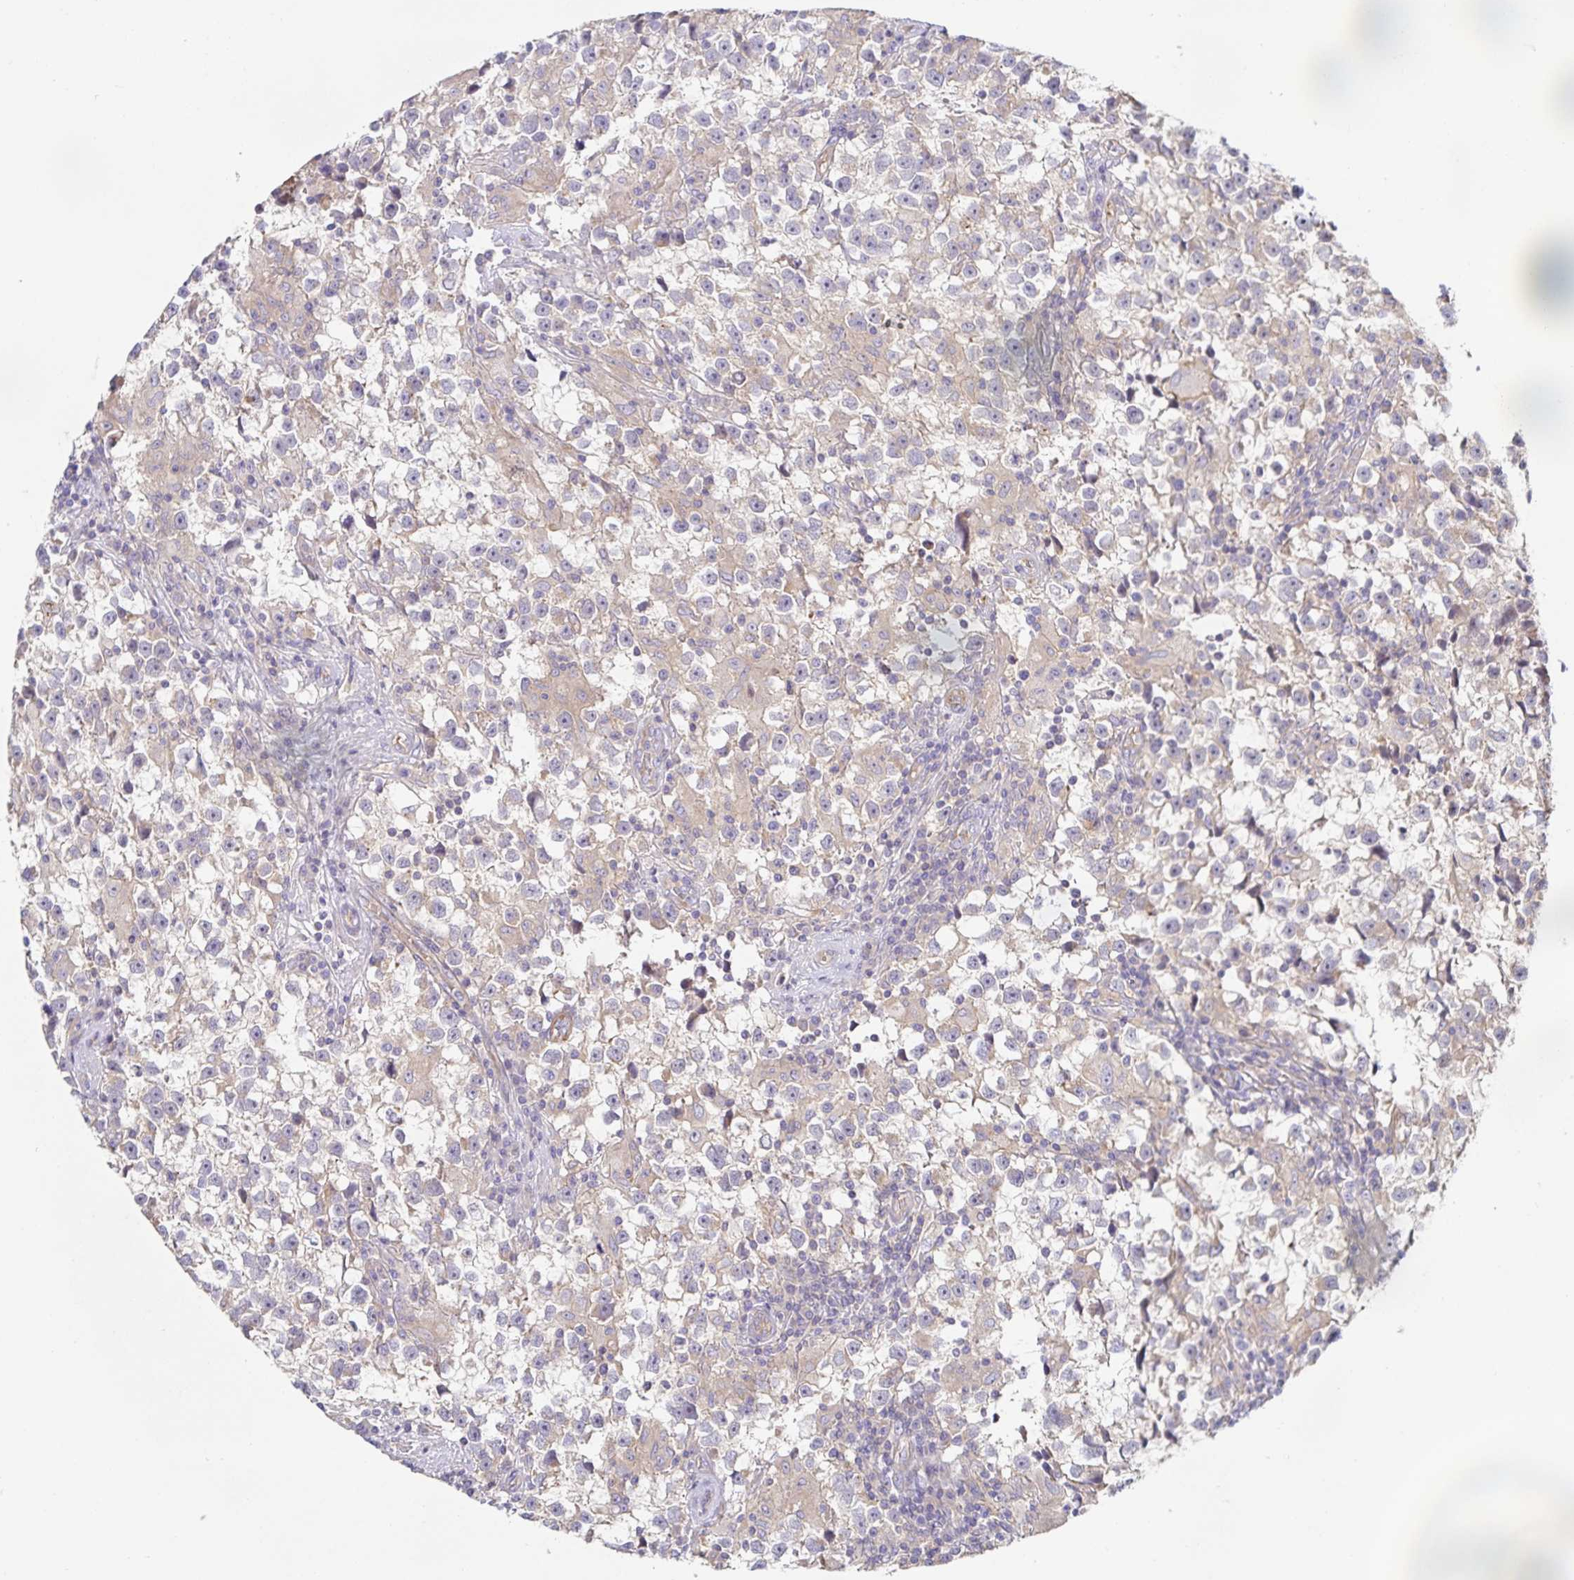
{"staining": {"intensity": "negative", "quantity": "none", "location": "none"}, "tissue": "testis cancer", "cell_type": "Tumor cells", "image_type": "cancer", "snomed": [{"axis": "morphology", "description": "Seminoma, NOS"}, {"axis": "topography", "description": "Testis"}], "caption": "DAB immunohistochemical staining of testis cancer exhibits no significant positivity in tumor cells.", "gene": "METTL22", "patient": {"sex": "male", "age": 31}}